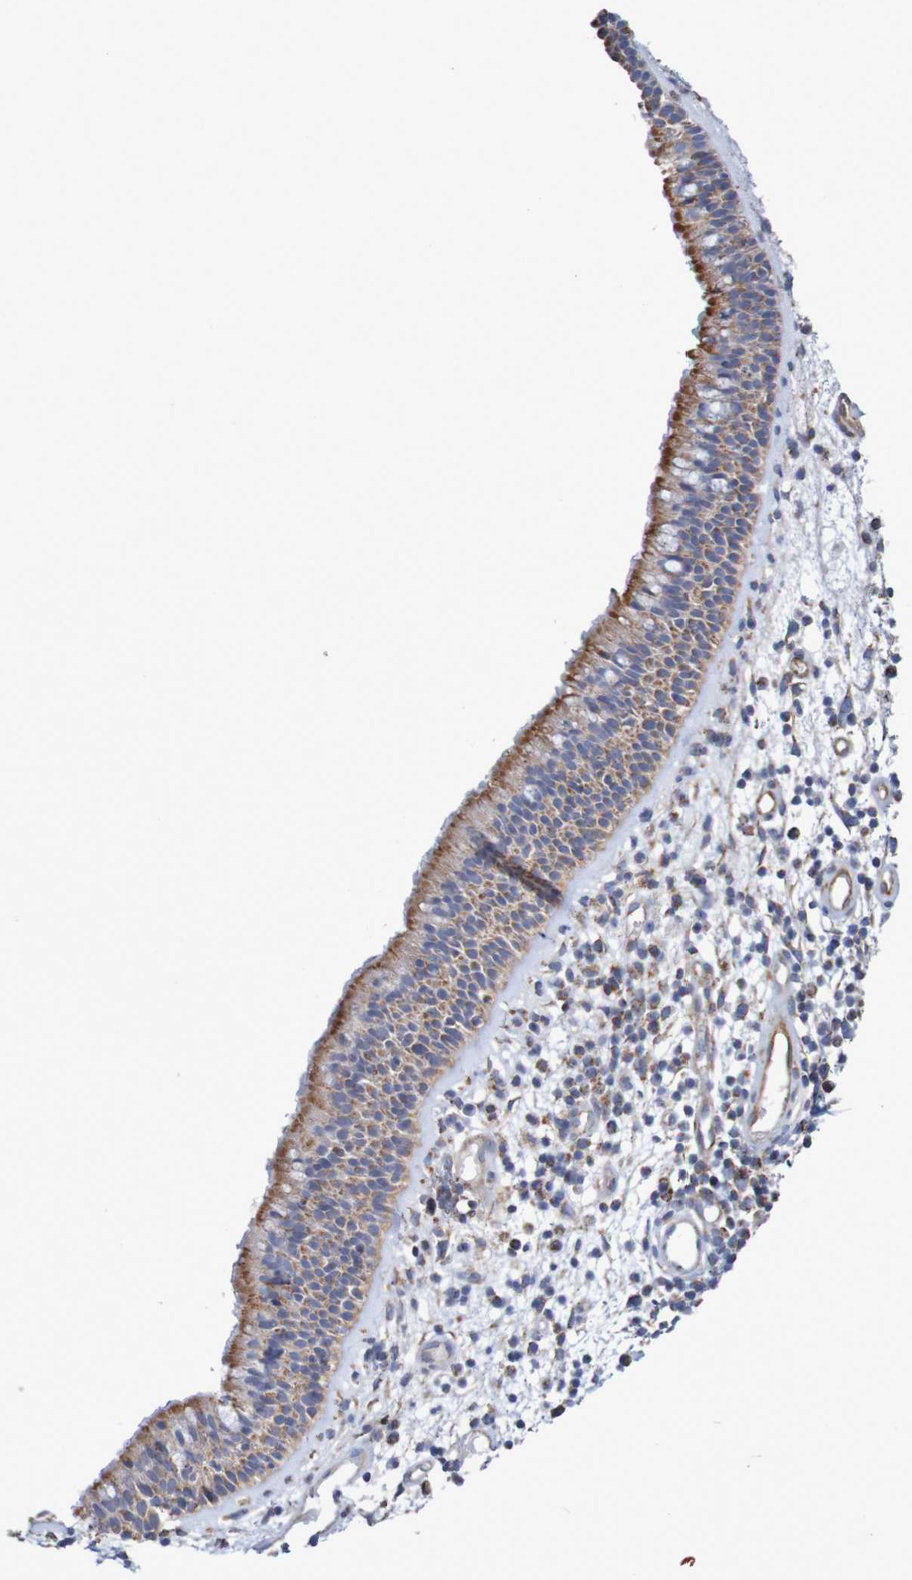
{"staining": {"intensity": "moderate", "quantity": ">75%", "location": "cytoplasmic/membranous"}, "tissue": "nasopharynx", "cell_type": "Respiratory epithelial cells", "image_type": "normal", "snomed": [{"axis": "morphology", "description": "Normal tissue, NOS"}, {"axis": "morphology", "description": "Inflammation, NOS"}, {"axis": "topography", "description": "Nasopharynx"}], "caption": "The immunohistochemical stain shows moderate cytoplasmic/membranous positivity in respiratory epithelial cells of normal nasopharynx. The protein is shown in brown color, while the nuclei are stained blue.", "gene": "MMEL1", "patient": {"sex": "male", "age": 48}}